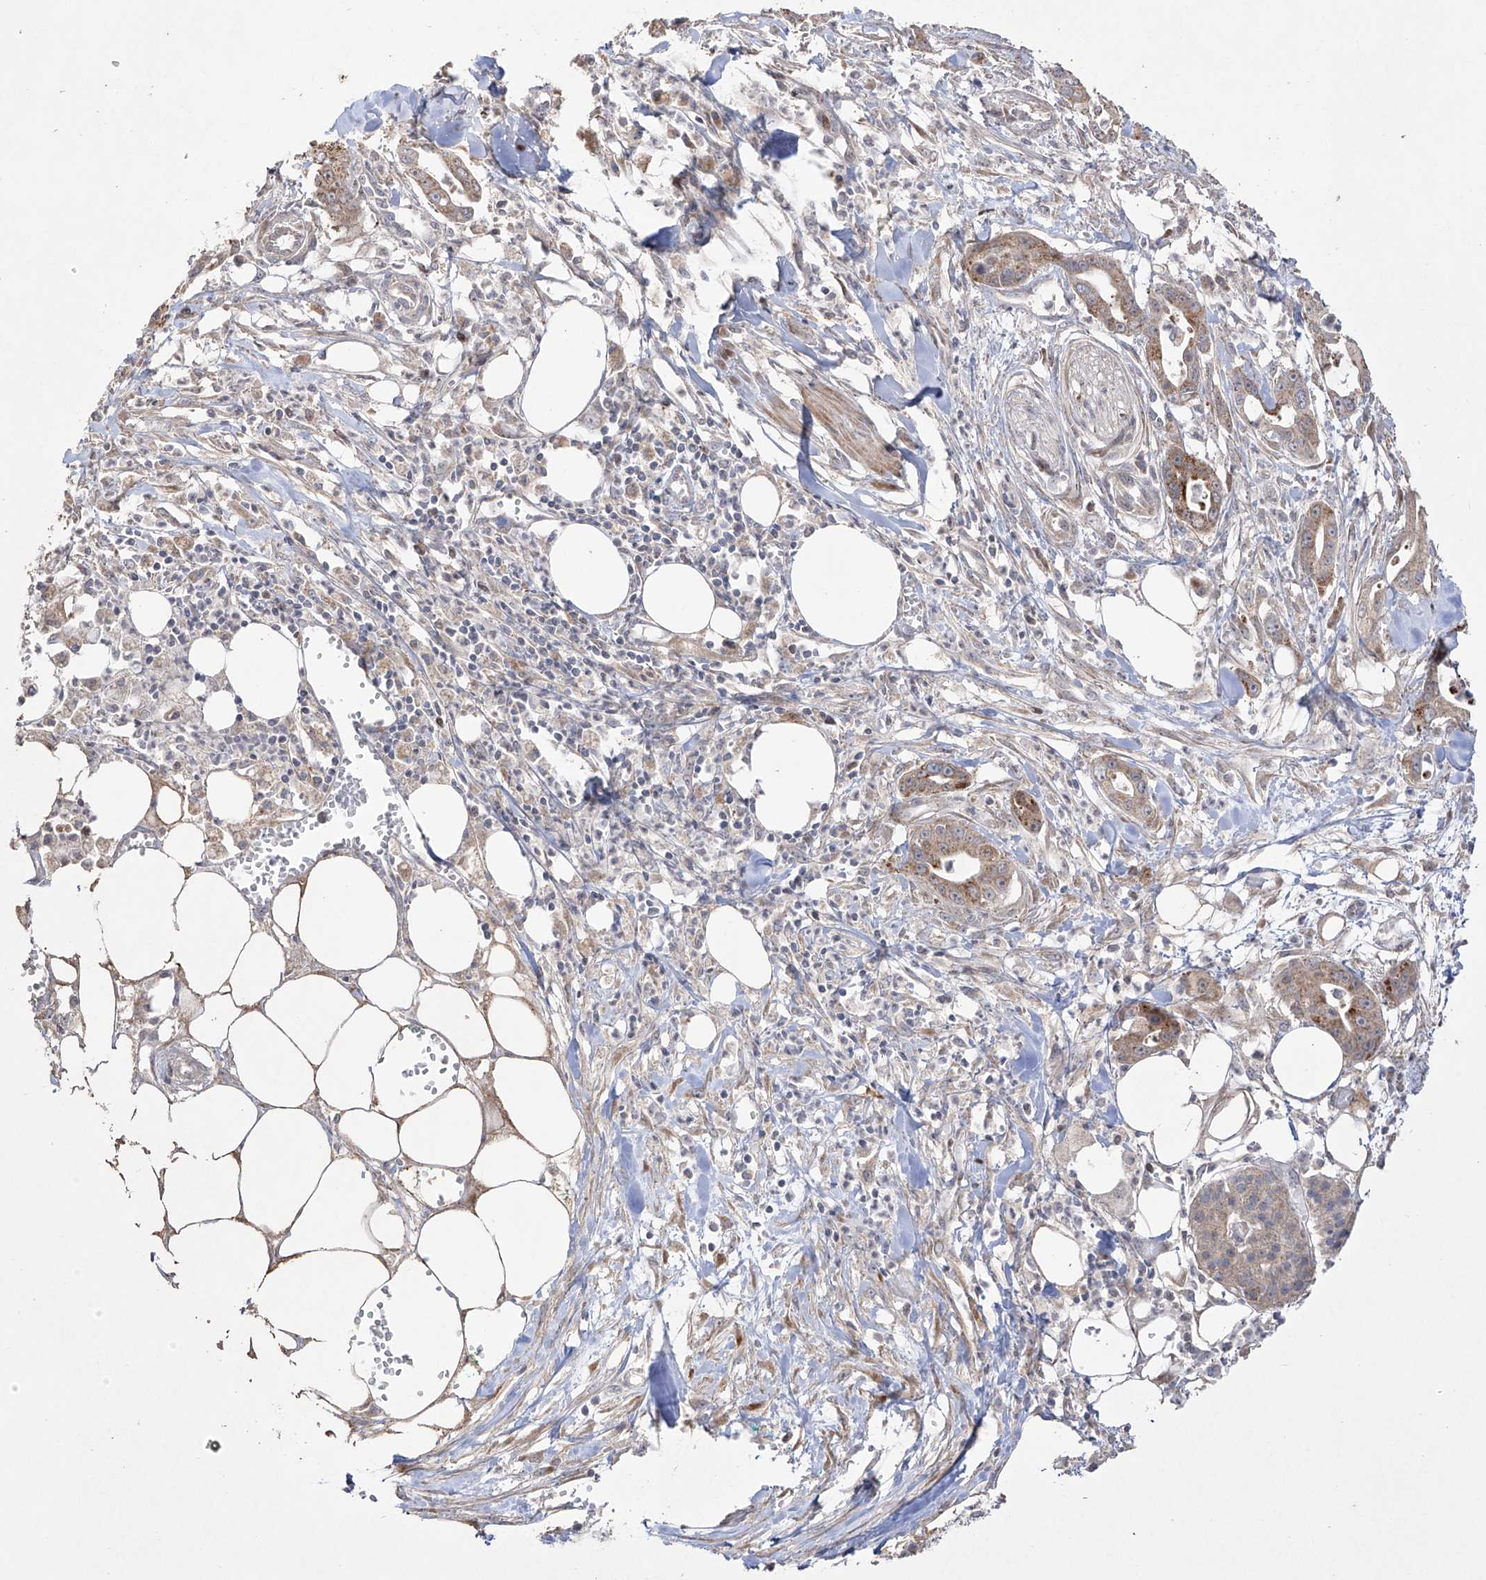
{"staining": {"intensity": "moderate", "quantity": "<25%", "location": "cytoplasmic/membranous"}, "tissue": "pancreatic cancer", "cell_type": "Tumor cells", "image_type": "cancer", "snomed": [{"axis": "morphology", "description": "Adenocarcinoma, NOS"}, {"axis": "topography", "description": "Pancreas"}], "caption": "Immunohistochemistry (IHC) (DAB) staining of human pancreatic cancer demonstrates moderate cytoplasmic/membranous protein positivity in approximately <25% of tumor cells. Ihc stains the protein in brown and the nuclei are stained blue.", "gene": "YKT6", "patient": {"sex": "male", "age": 68}}